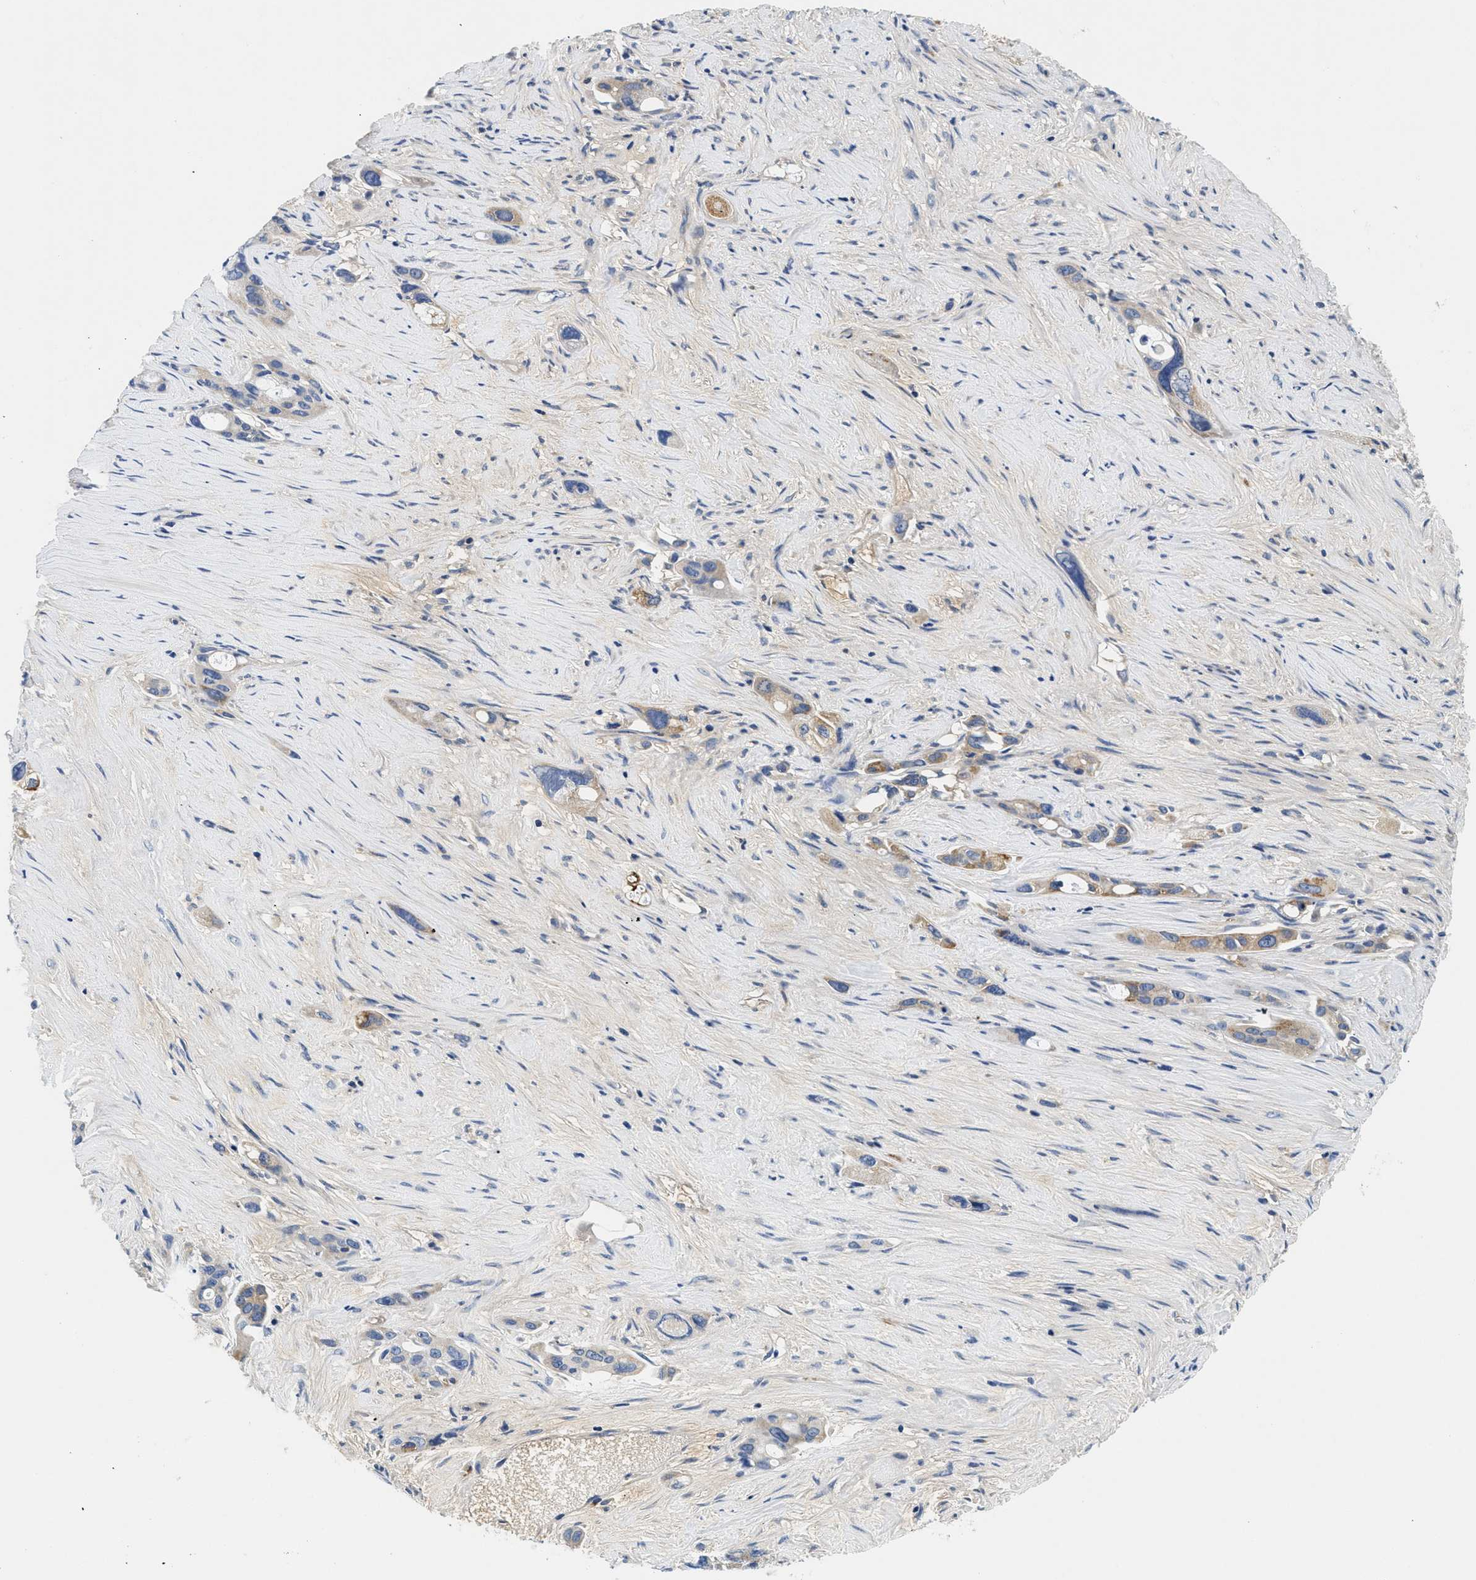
{"staining": {"intensity": "weak", "quantity": "25%-75%", "location": "cytoplasmic/membranous"}, "tissue": "pancreatic cancer", "cell_type": "Tumor cells", "image_type": "cancer", "snomed": [{"axis": "morphology", "description": "Adenocarcinoma, NOS"}, {"axis": "topography", "description": "Pancreas"}], "caption": "An immunohistochemistry image of neoplastic tissue is shown. Protein staining in brown labels weak cytoplasmic/membranous positivity in pancreatic cancer (adenocarcinoma) within tumor cells.", "gene": "MEA1", "patient": {"sex": "male", "age": 53}}